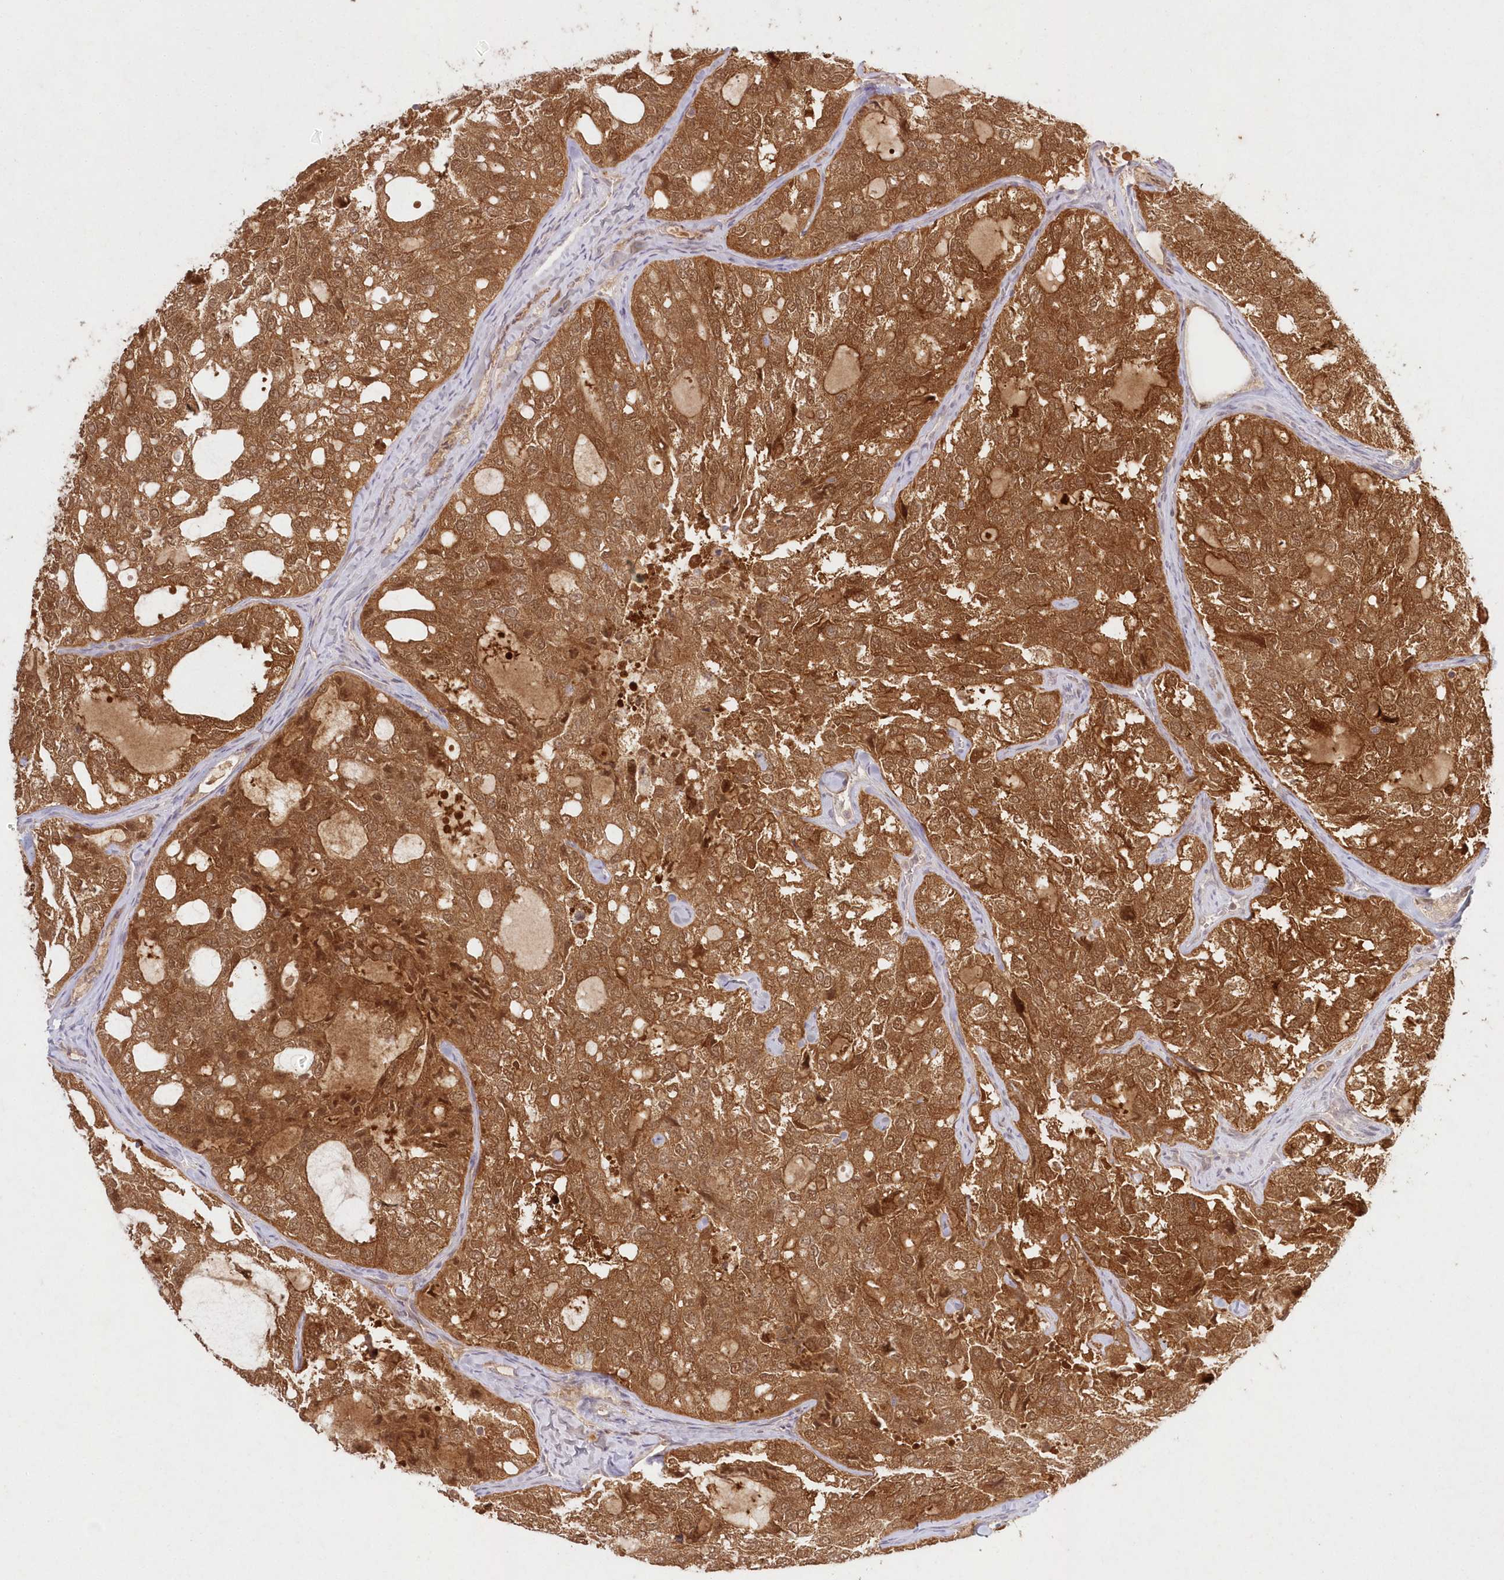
{"staining": {"intensity": "strong", "quantity": ">75%", "location": "cytoplasmic/membranous,nuclear"}, "tissue": "thyroid cancer", "cell_type": "Tumor cells", "image_type": "cancer", "snomed": [{"axis": "morphology", "description": "Follicular adenoma carcinoma, NOS"}, {"axis": "topography", "description": "Thyroid gland"}], "caption": "A photomicrograph of human thyroid follicular adenoma carcinoma stained for a protein shows strong cytoplasmic/membranous and nuclear brown staining in tumor cells.", "gene": "ASCC1", "patient": {"sex": "male", "age": 75}}